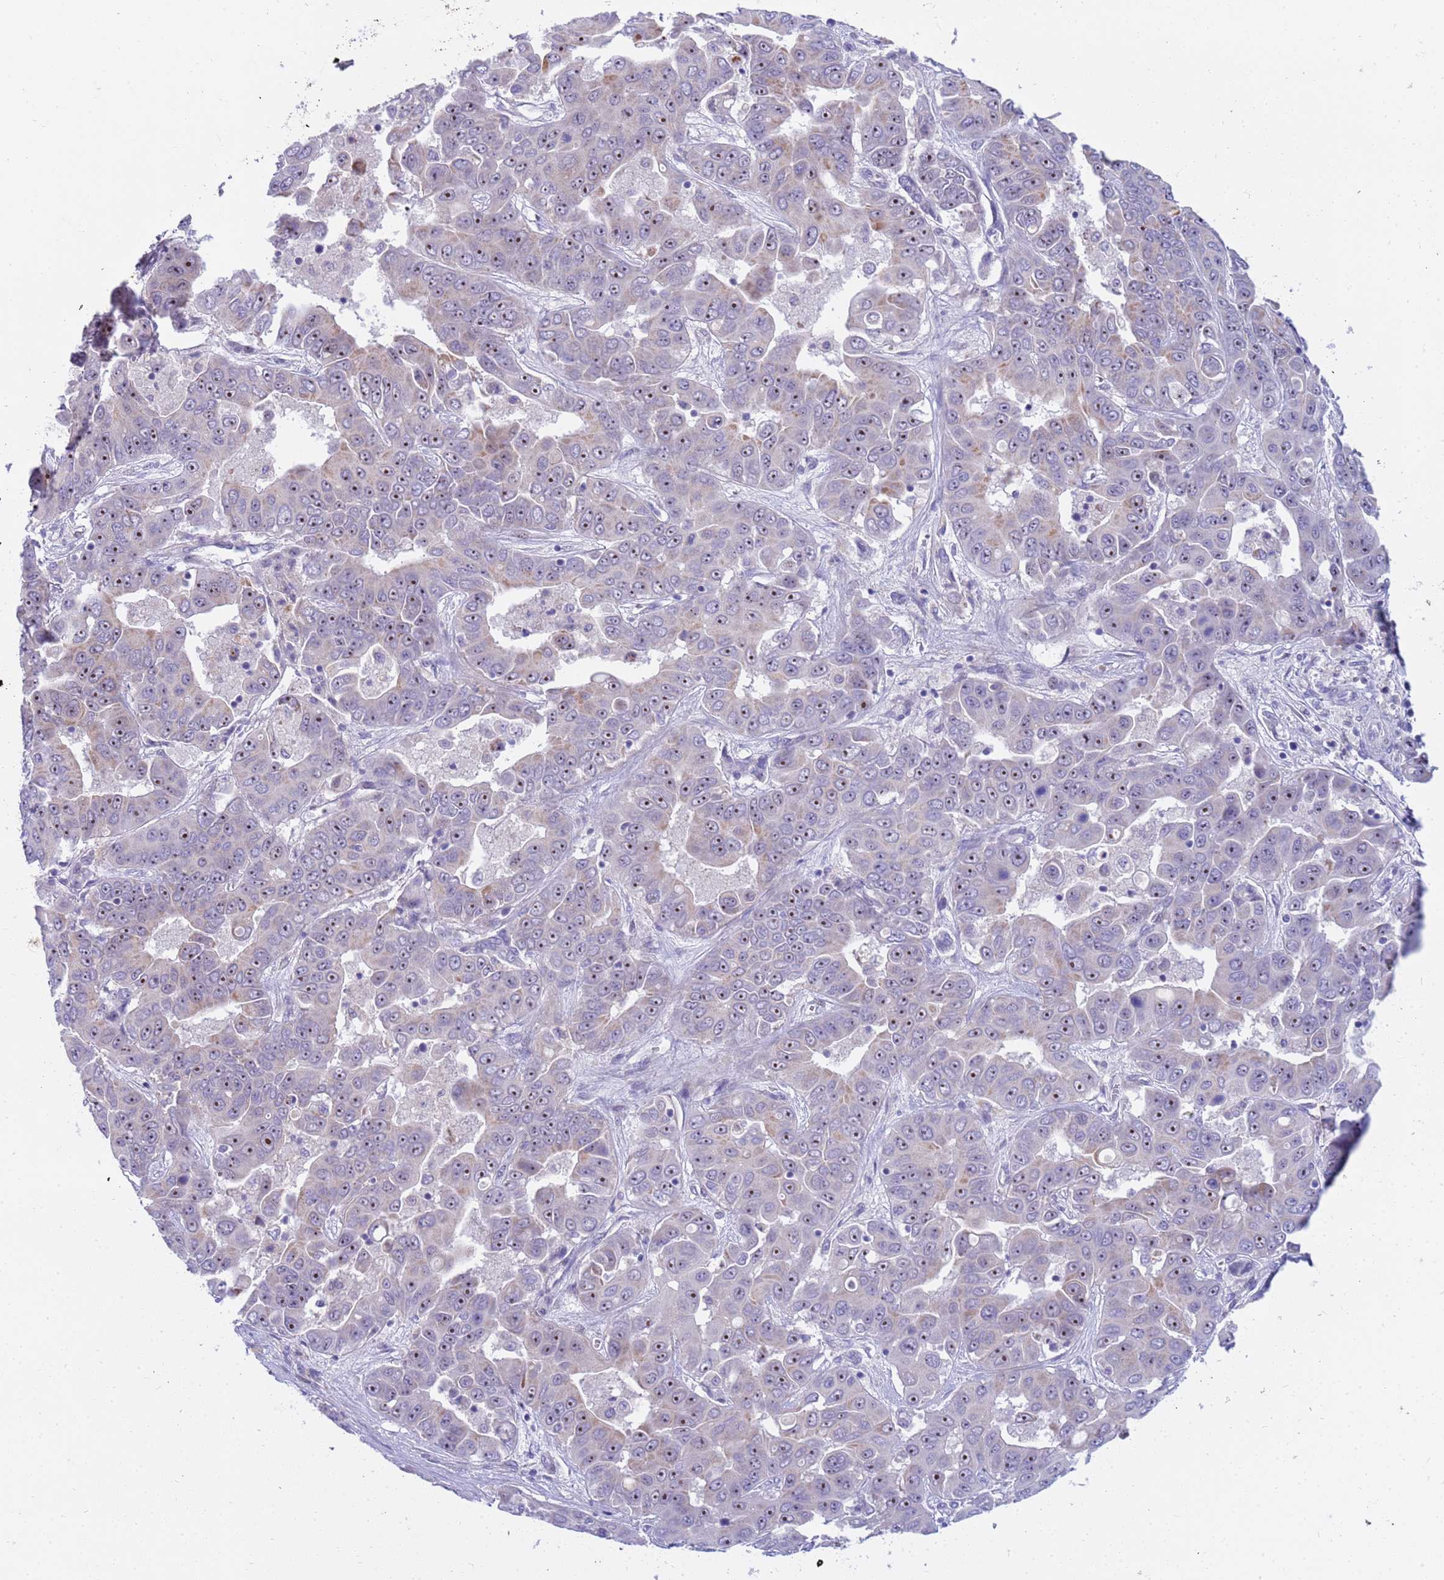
{"staining": {"intensity": "moderate", "quantity": "25%-75%", "location": "nuclear"}, "tissue": "liver cancer", "cell_type": "Tumor cells", "image_type": "cancer", "snomed": [{"axis": "morphology", "description": "Cholangiocarcinoma"}, {"axis": "topography", "description": "Liver"}], "caption": "Protein expression analysis of liver cholangiocarcinoma reveals moderate nuclear staining in about 25%-75% of tumor cells. Immunohistochemistry stains the protein of interest in brown and the nuclei are stained blue.", "gene": "LRATD1", "patient": {"sex": "female", "age": 52}}